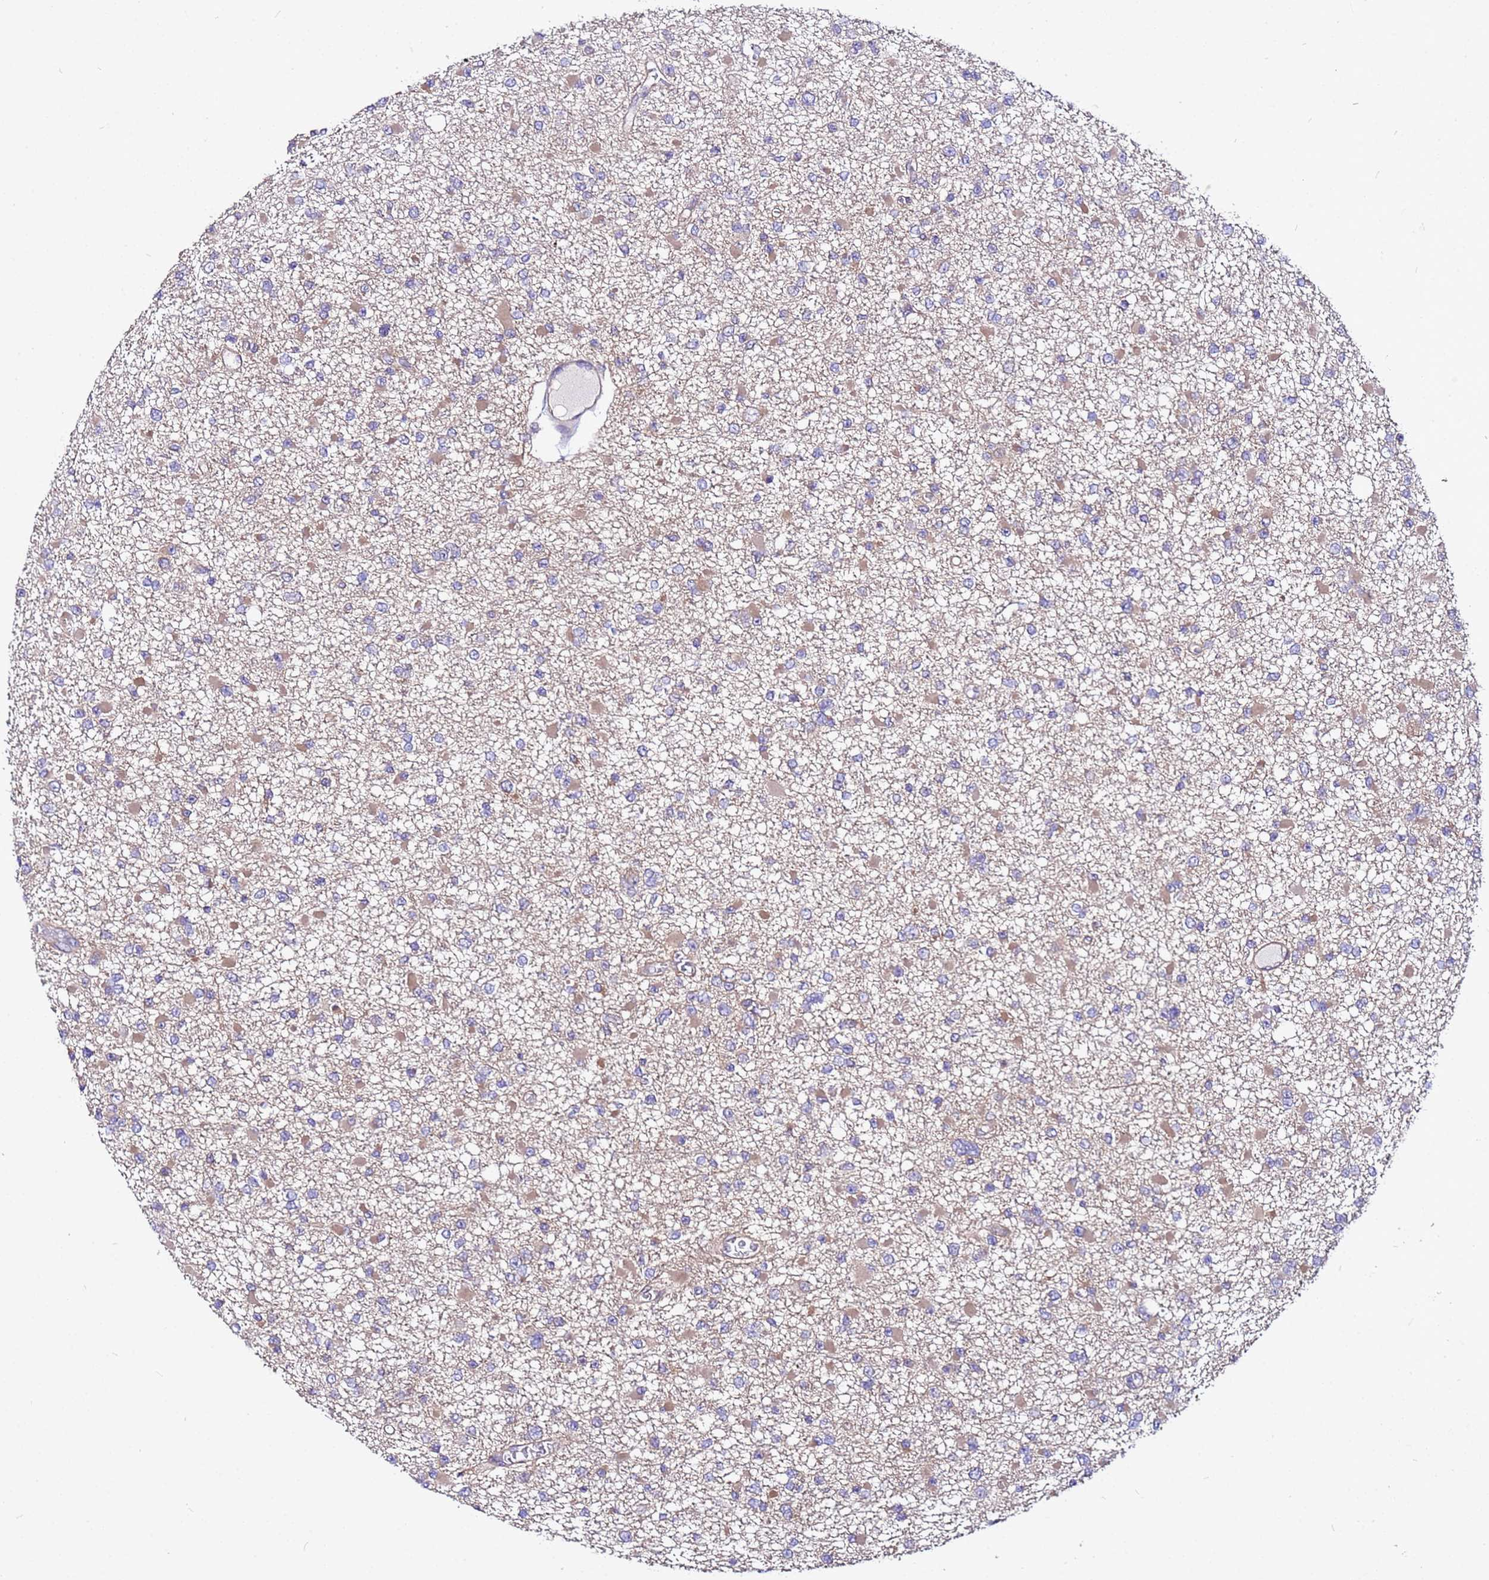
{"staining": {"intensity": "weak", "quantity": "25%-75%", "location": "cytoplasmic/membranous"}, "tissue": "glioma", "cell_type": "Tumor cells", "image_type": "cancer", "snomed": [{"axis": "morphology", "description": "Glioma, malignant, Low grade"}, {"axis": "topography", "description": "Brain"}], "caption": "Immunohistochemical staining of malignant glioma (low-grade) shows low levels of weak cytoplasmic/membranous expression in approximately 25%-75% of tumor cells.", "gene": "STK38", "patient": {"sex": "female", "age": 22}}